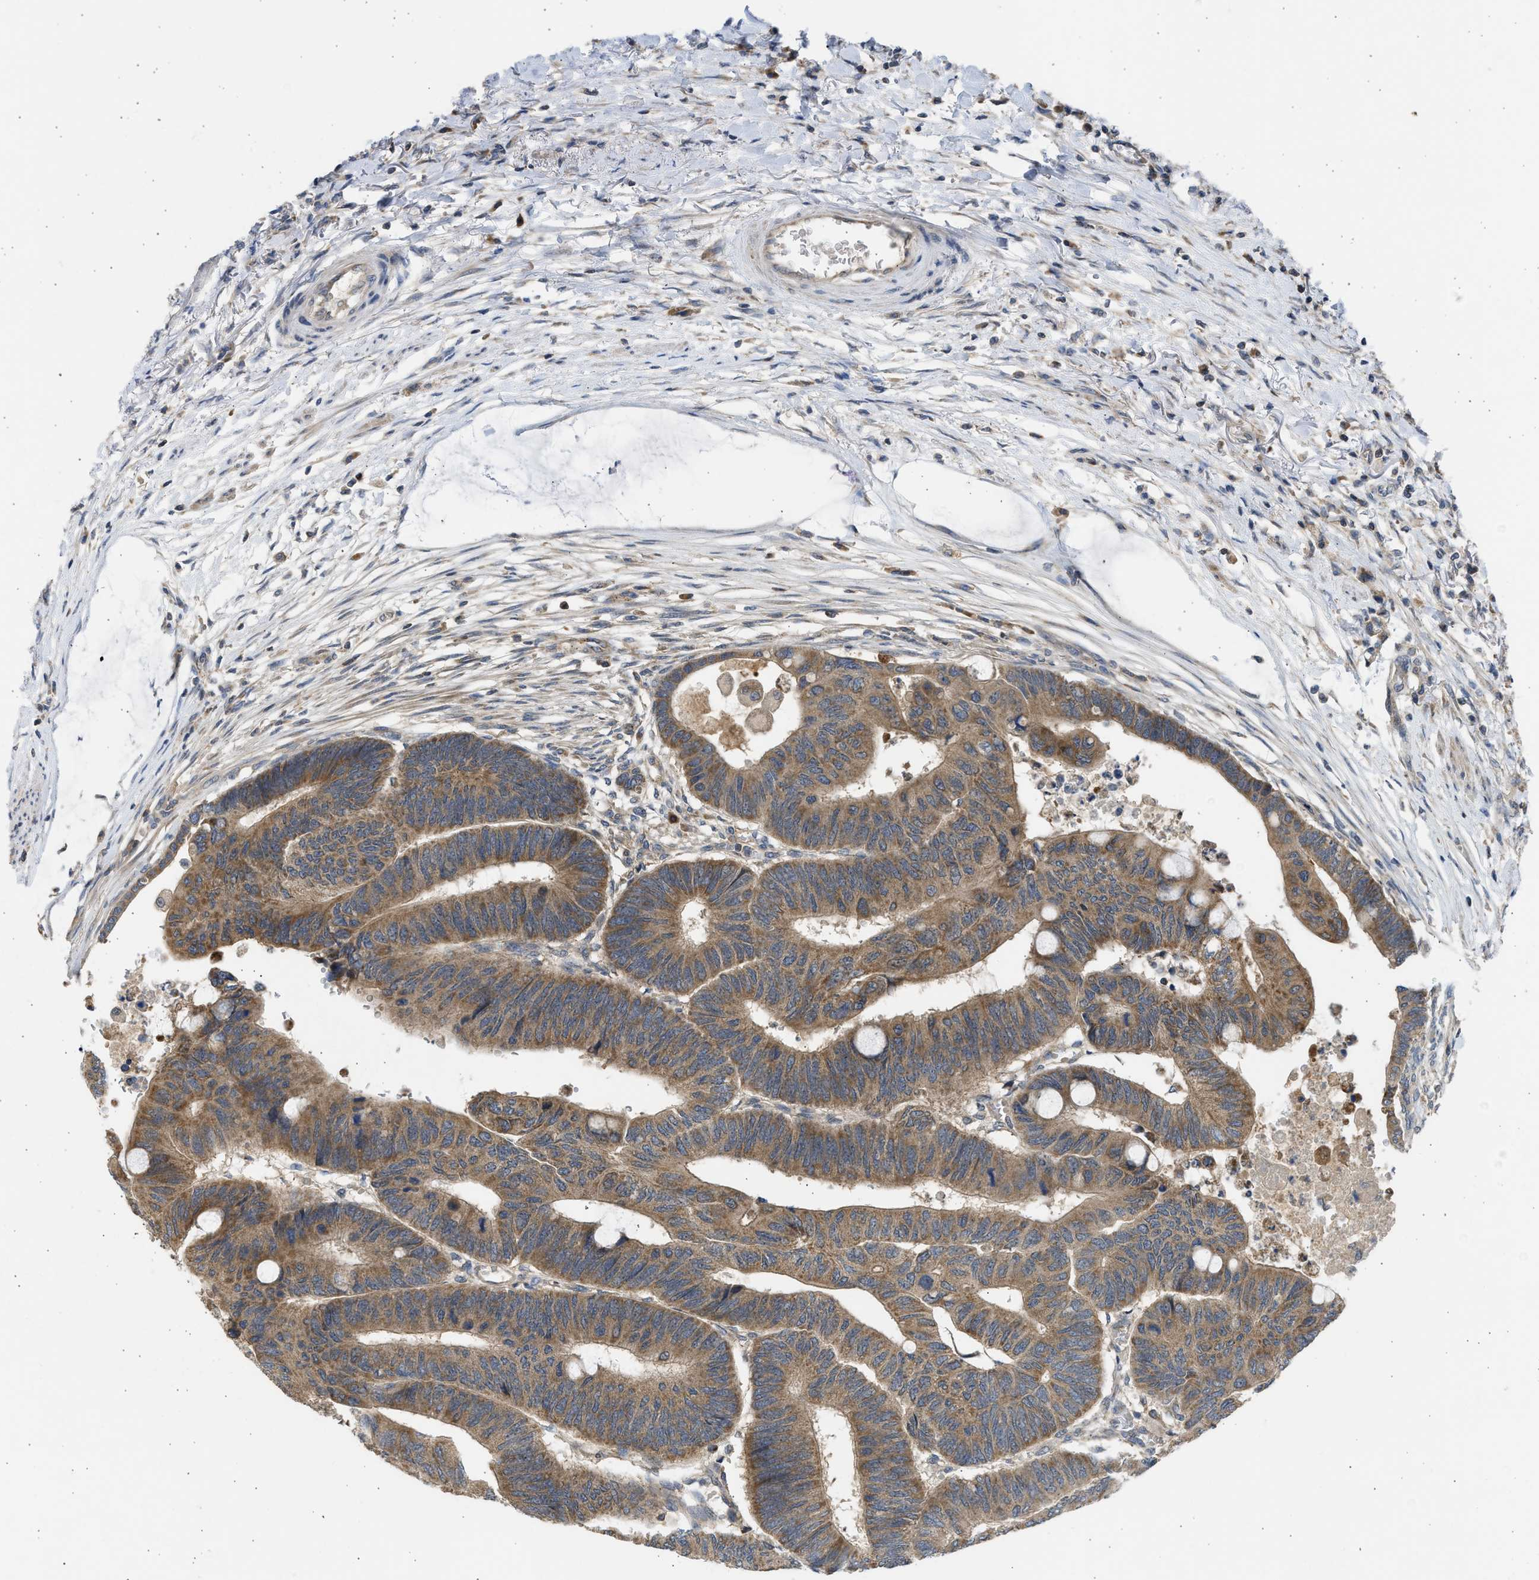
{"staining": {"intensity": "moderate", "quantity": ">75%", "location": "cytoplasmic/membranous"}, "tissue": "colorectal cancer", "cell_type": "Tumor cells", "image_type": "cancer", "snomed": [{"axis": "morphology", "description": "Normal tissue, NOS"}, {"axis": "morphology", "description": "Adenocarcinoma, NOS"}, {"axis": "topography", "description": "Rectum"}, {"axis": "topography", "description": "Peripheral nerve tissue"}], "caption": "Colorectal adenocarcinoma tissue shows moderate cytoplasmic/membranous staining in about >75% of tumor cells, visualized by immunohistochemistry.", "gene": "CYP1A1", "patient": {"sex": "male", "age": 92}}